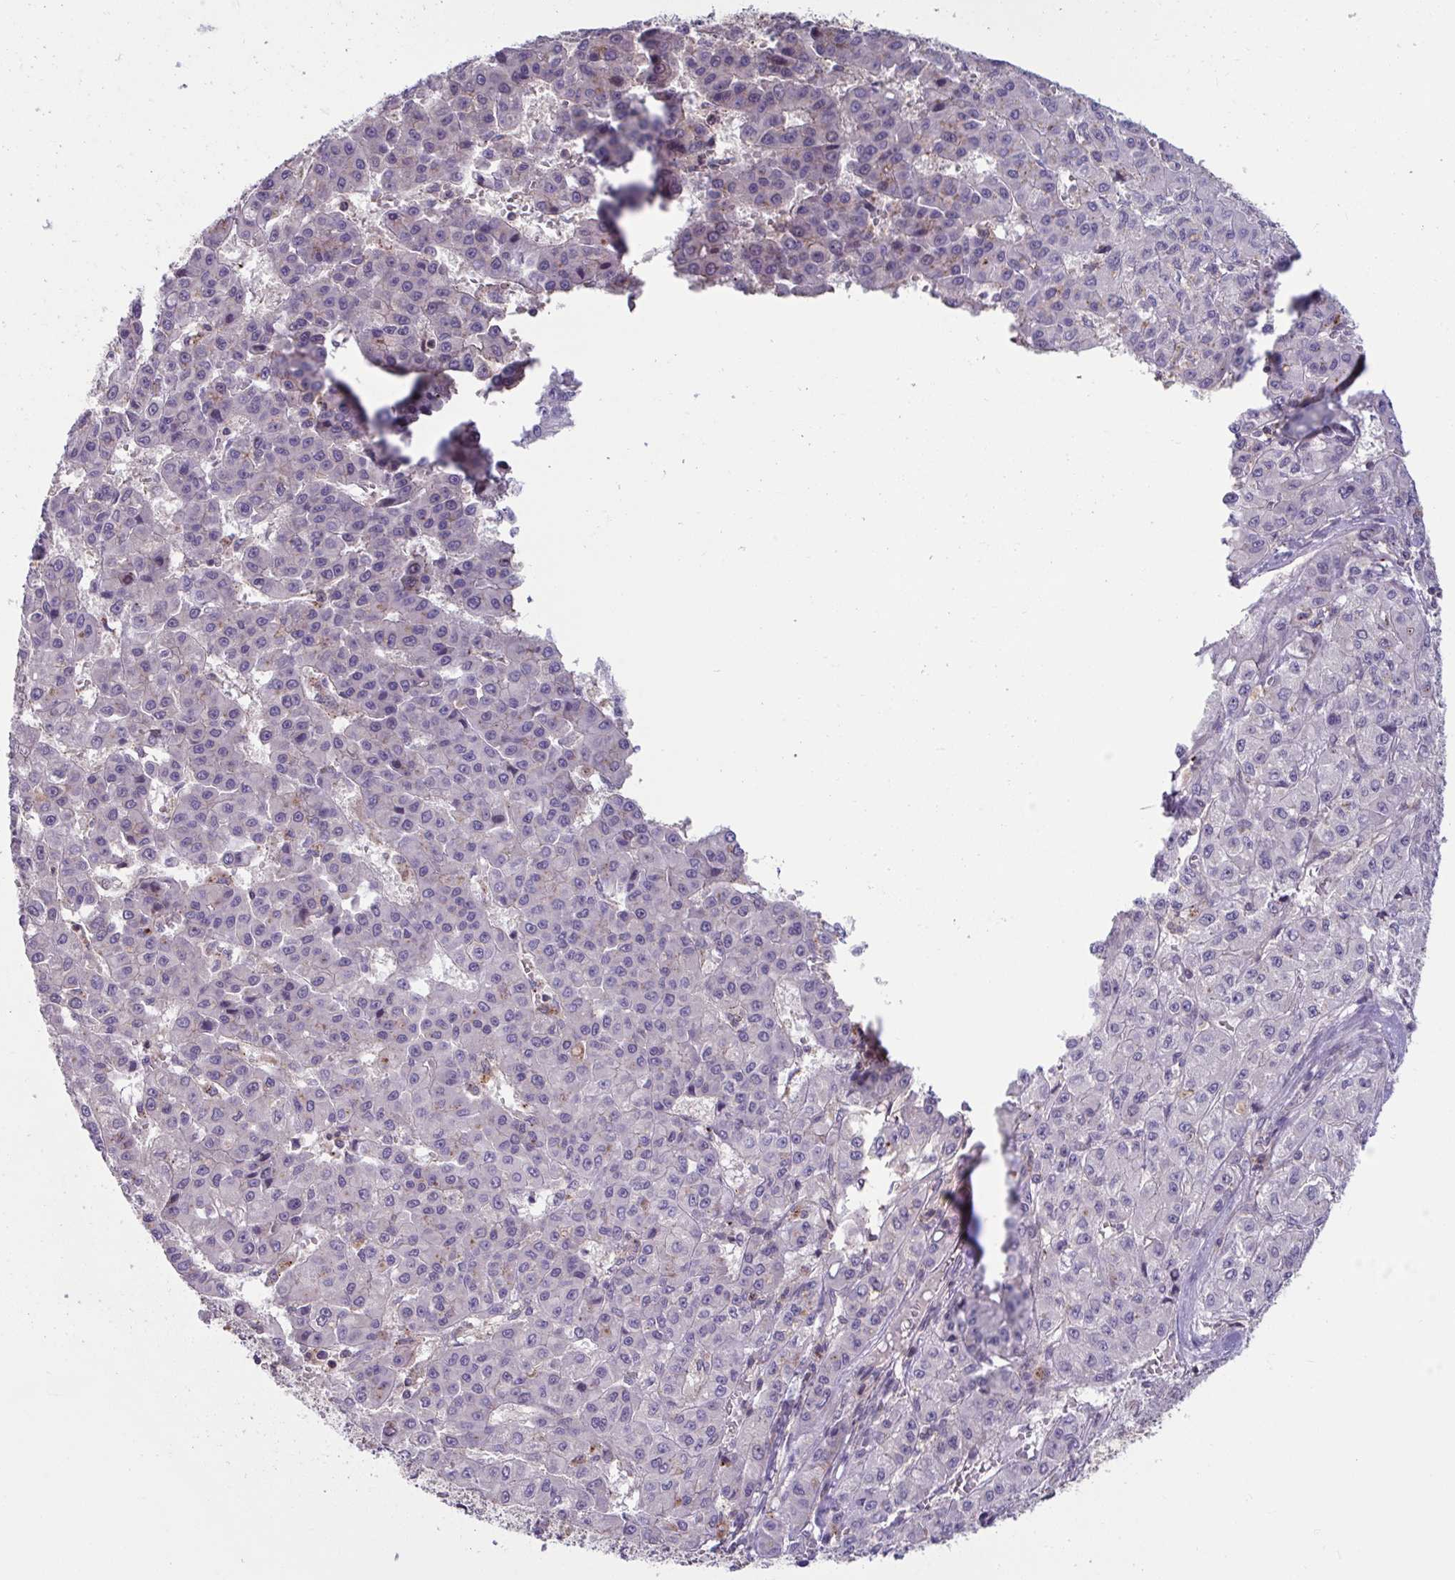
{"staining": {"intensity": "weak", "quantity": "<25%", "location": "cytoplasmic/membranous"}, "tissue": "liver cancer", "cell_type": "Tumor cells", "image_type": "cancer", "snomed": [{"axis": "morphology", "description": "Carcinoma, Hepatocellular, NOS"}, {"axis": "topography", "description": "Liver"}], "caption": "Immunohistochemistry (IHC) image of liver hepatocellular carcinoma stained for a protein (brown), which shows no positivity in tumor cells. (DAB (3,3'-diaminobenzidine) IHC, high magnification).", "gene": "IST1", "patient": {"sex": "male", "age": 70}}